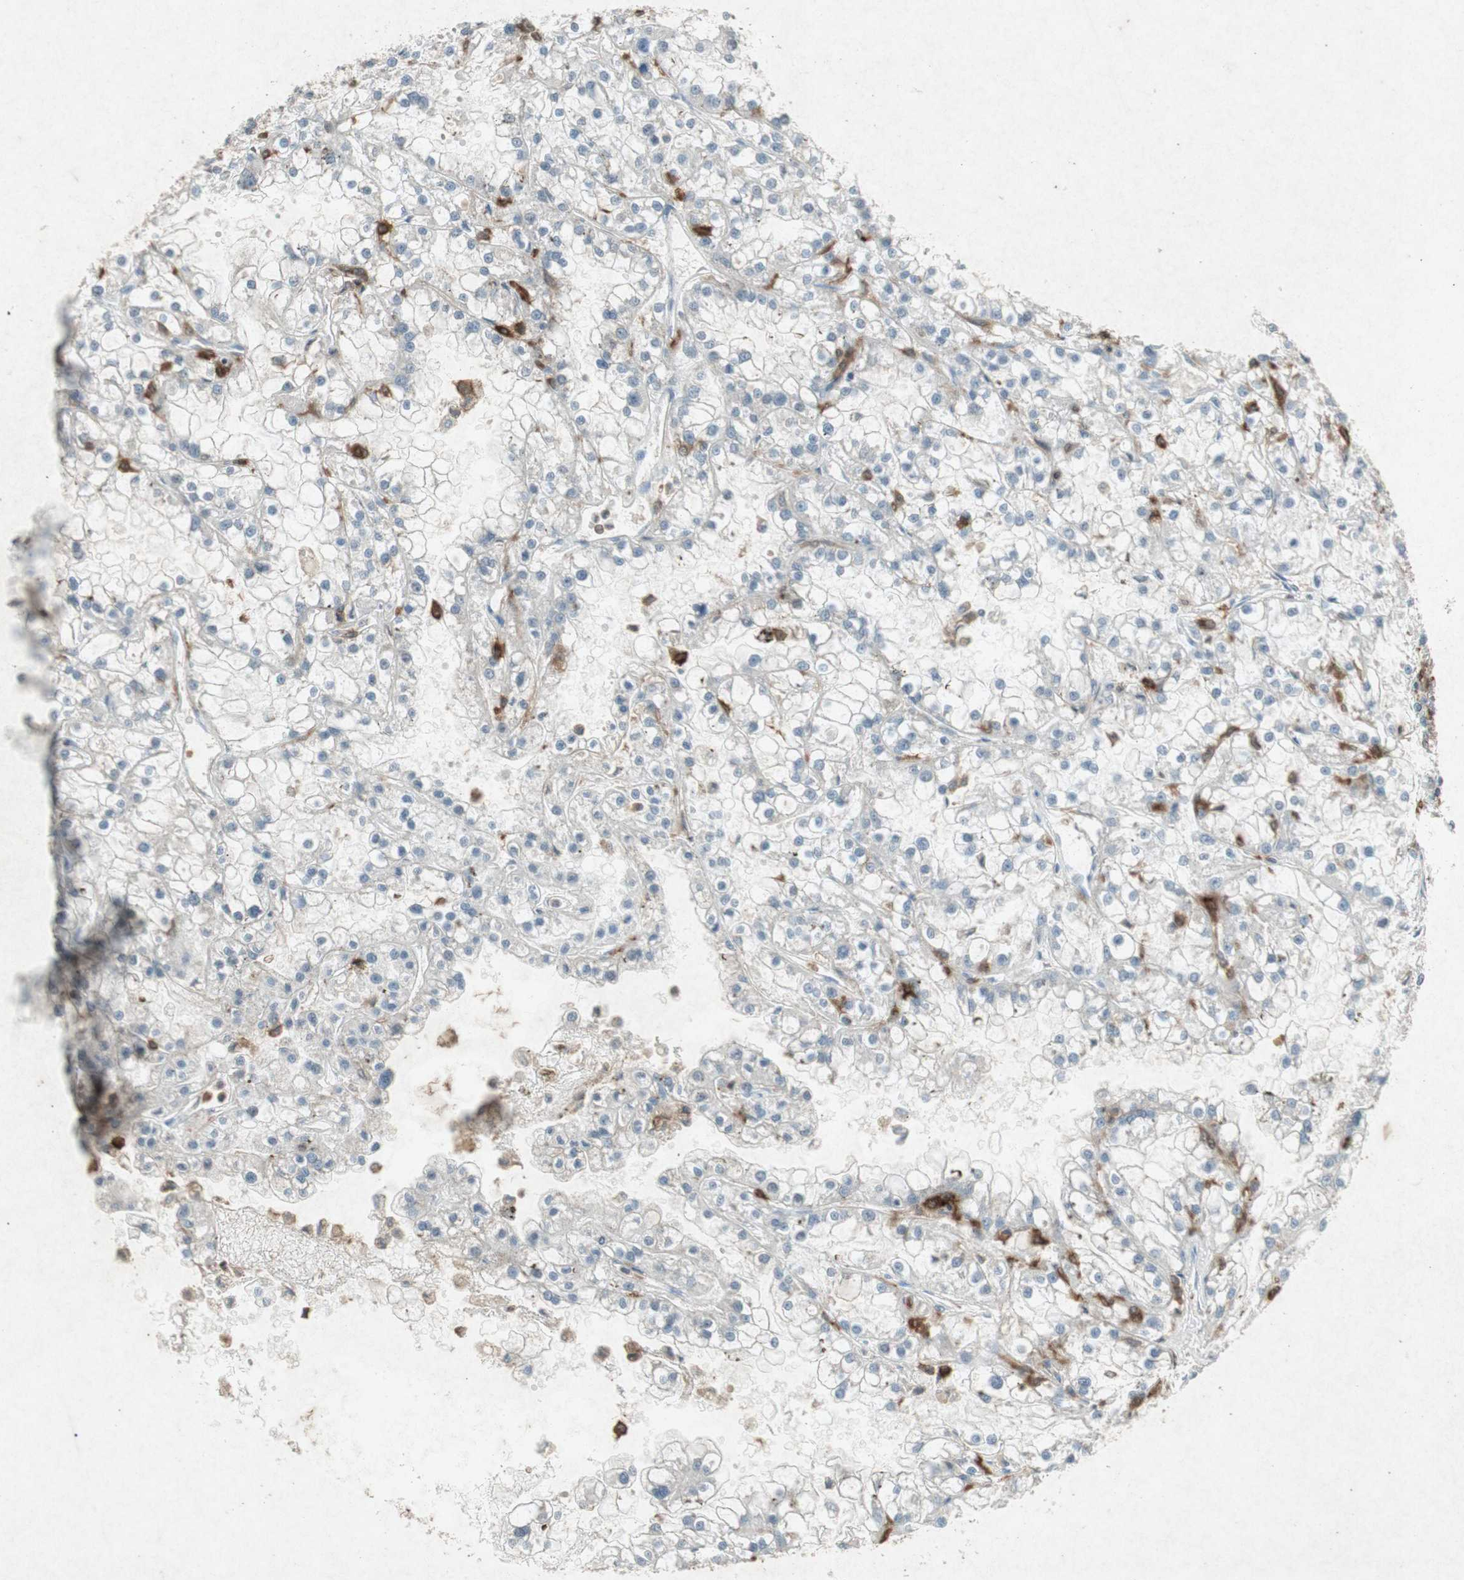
{"staining": {"intensity": "negative", "quantity": "none", "location": "none"}, "tissue": "renal cancer", "cell_type": "Tumor cells", "image_type": "cancer", "snomed": [{"axis": "morphology", "description": "Adenocarcinoma, NOS"}, {"axis": "topography", "description": "Kidney"}], "caption": "Adenocarcinoma (renal) was stained to show a protein in brown. There is no significant positivity in tumor cells.", "gene": "TYROBP", "patient": {"sex": "female", "age": 52}}